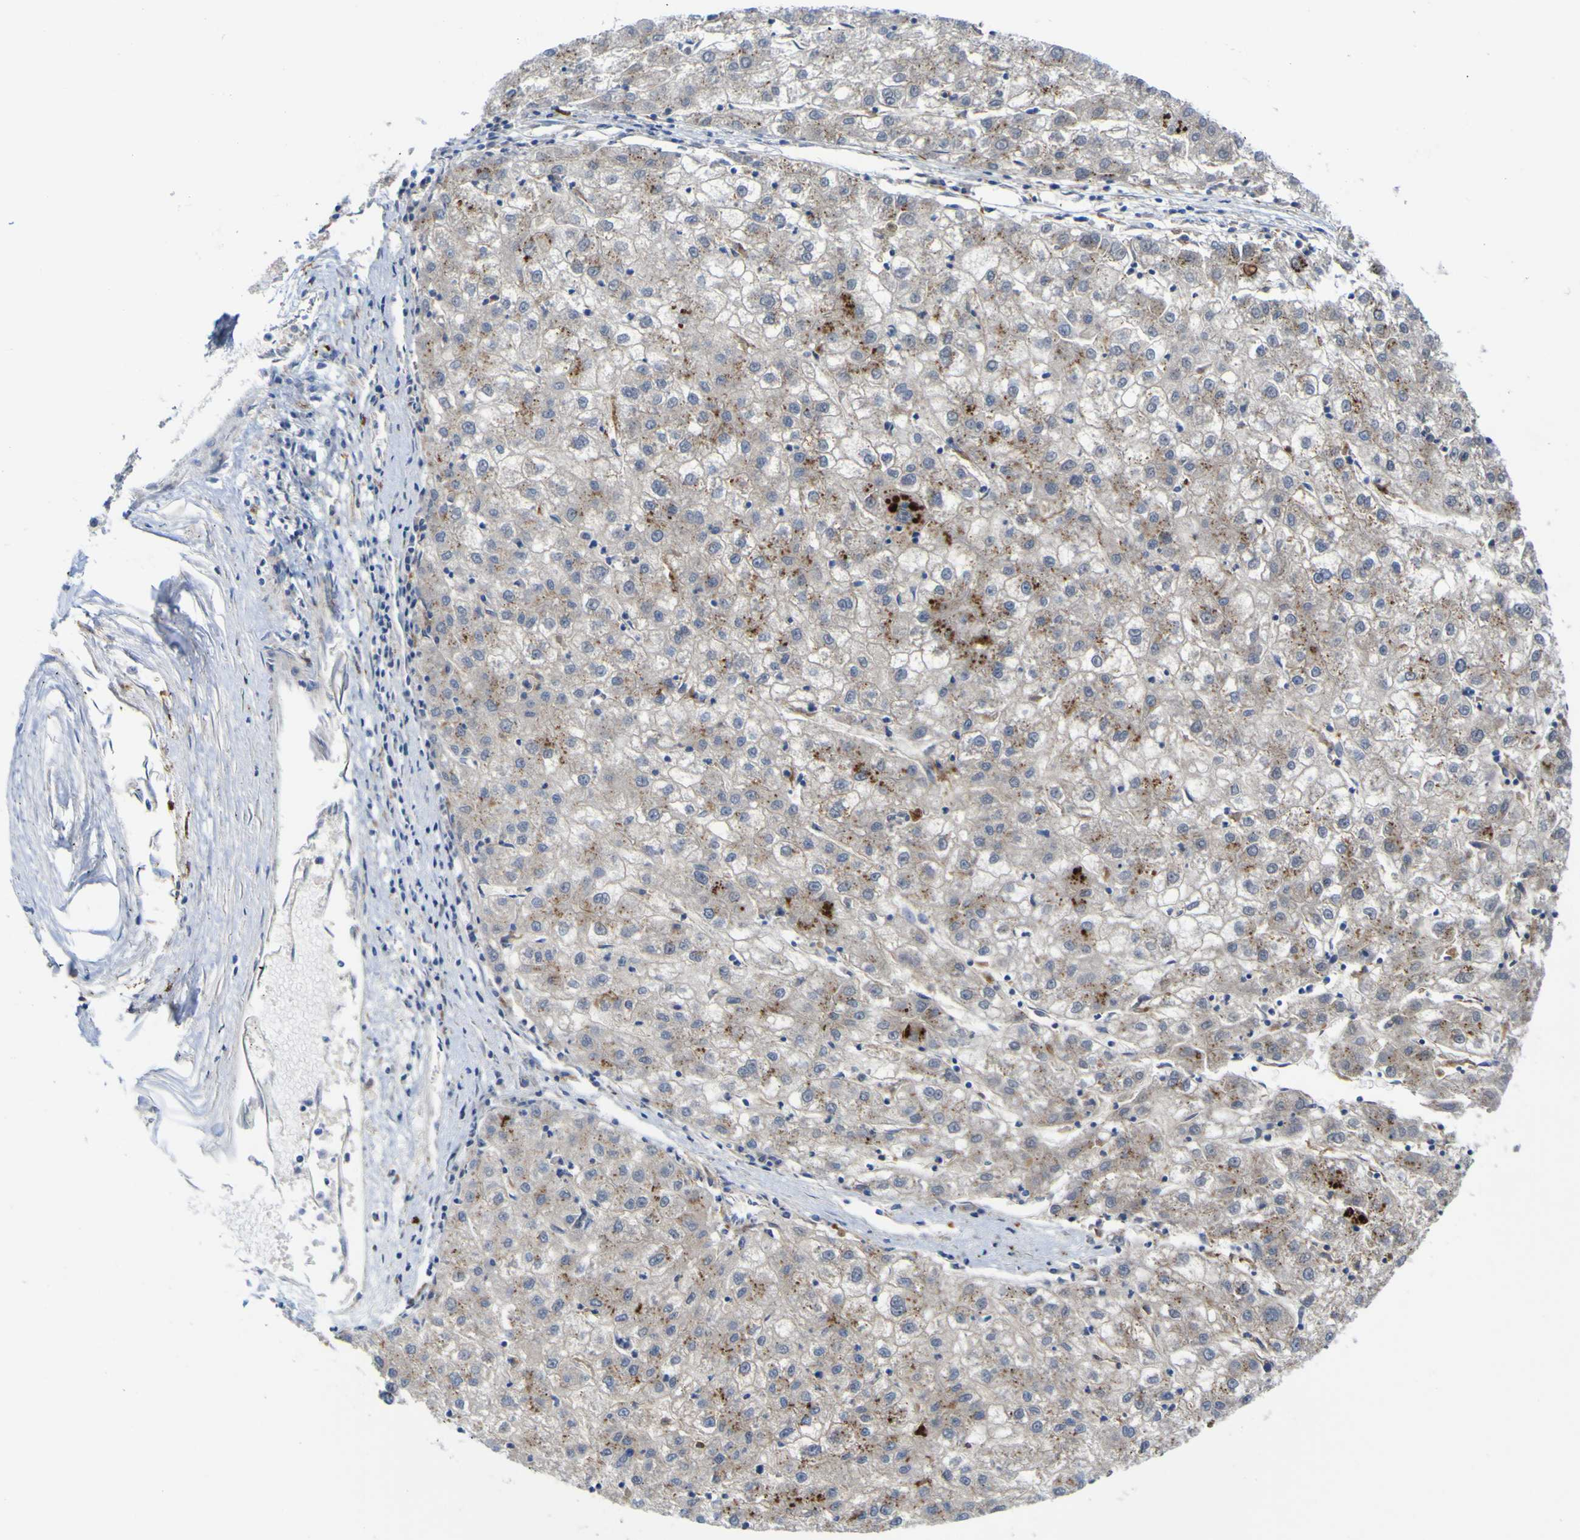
{"staining": {"intensity": "moderate", "quantity": "25%-75%", "location": "cytoplasmic/membranous"}, "tissue": "liver cancer", "cell_type": "Tumor cells", "image_type": "cancer", "snomed": [{"axis": "morphology", "description": "Carcinoma, Hepatocellular, NOS"}, {"axis": "topography", "description": "Liver"}], "caption": "Protein staining of liver hepatocellular carcinoma tissue demonstrates moderate cytoplasmic/membranous expression in approximately 25%-75% of tumor cells.", "gene": "PTPRF", "patient": {"sex": "male", "age": 72}}